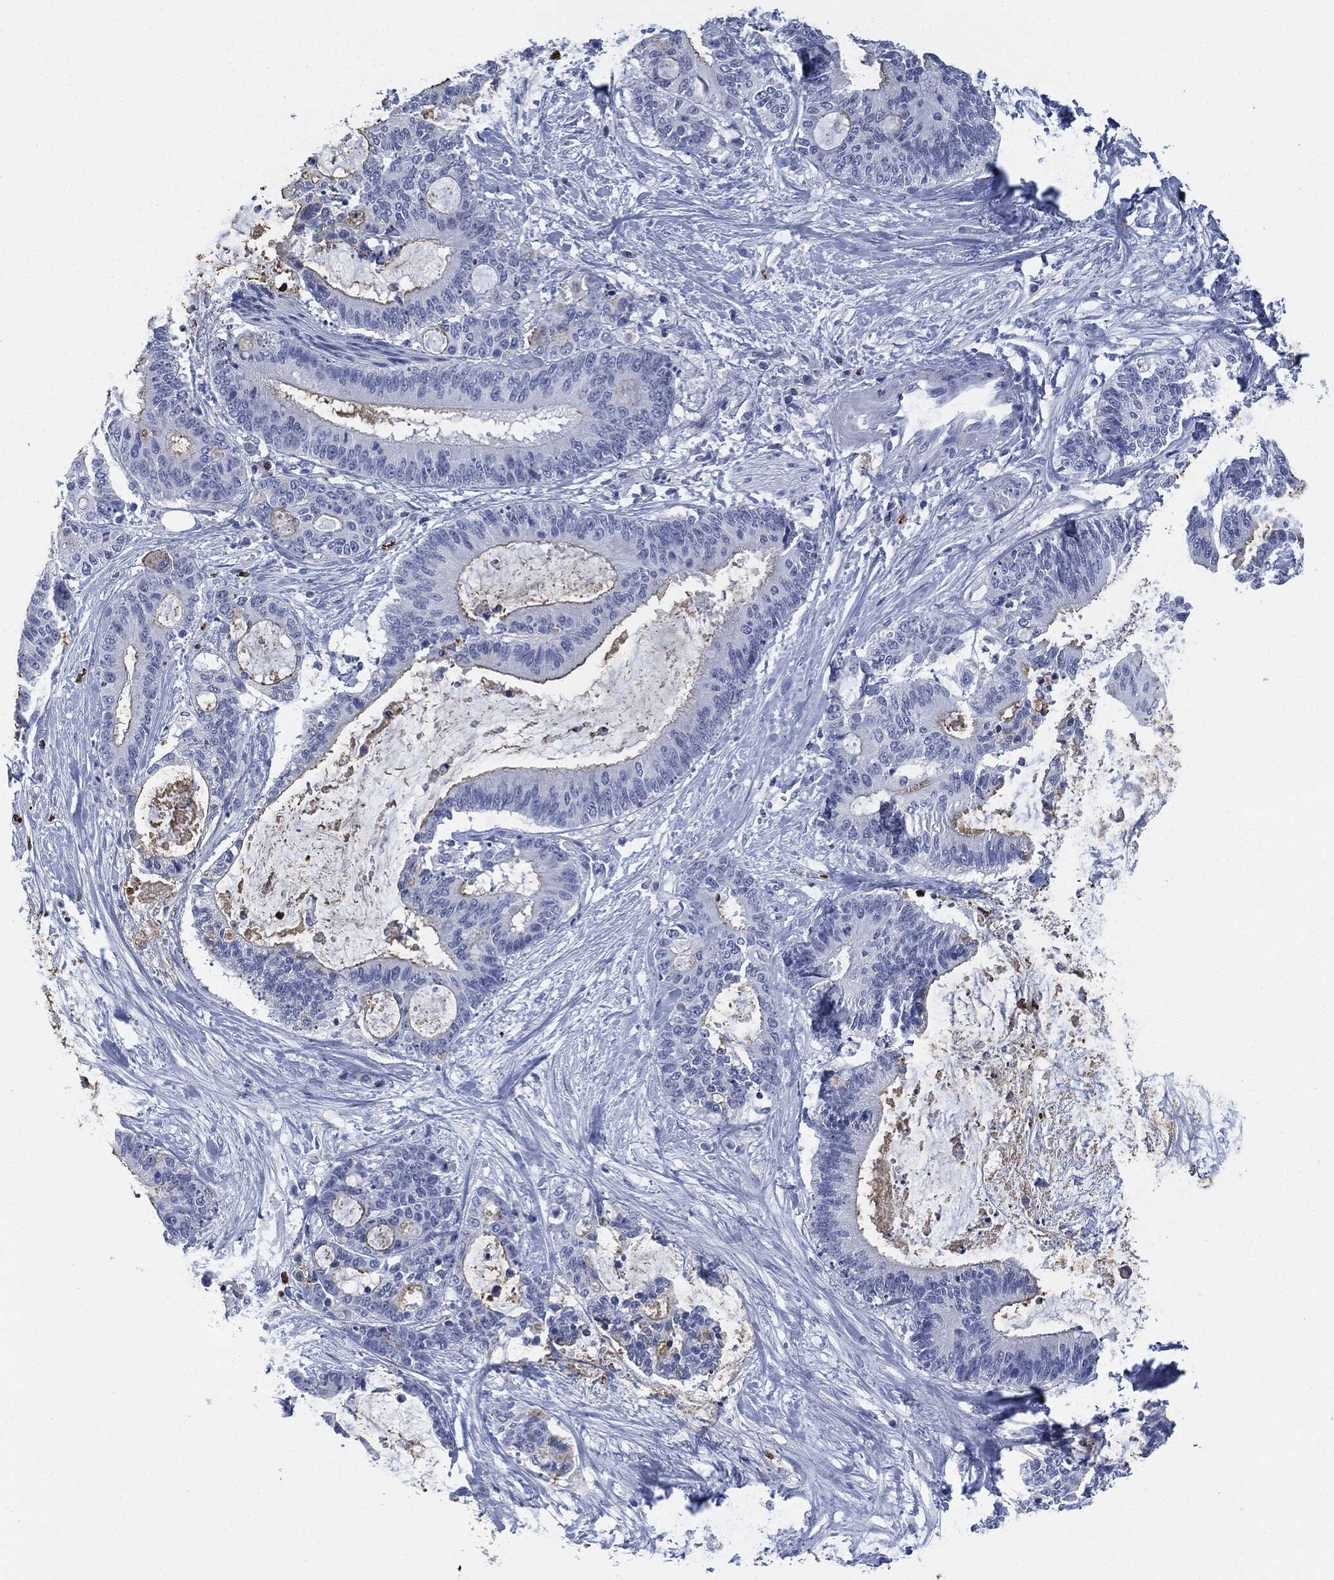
{"staining": {"intensity": "moderate", "quantity": "<25%", "location": "cytoplasmic/membranous"}, "tissue": "liver cancer", "cell_type": "Tumor cells", "image_type": "cancer", "snomed": [{"axis": "morphology", "description": "Cholangiocarcinoma"}, {"axis": "topography", "description": "Liver"}], "caption": "Immunohistochemistry (IHC) (DAB) staining of liver cholangiocarcinoma displays moderate cytoplasmic/membranous protein expression in about <25% of tumor cells.", "gene": "CEACAM8", "patient": {"sex": "female", "age": 73}}